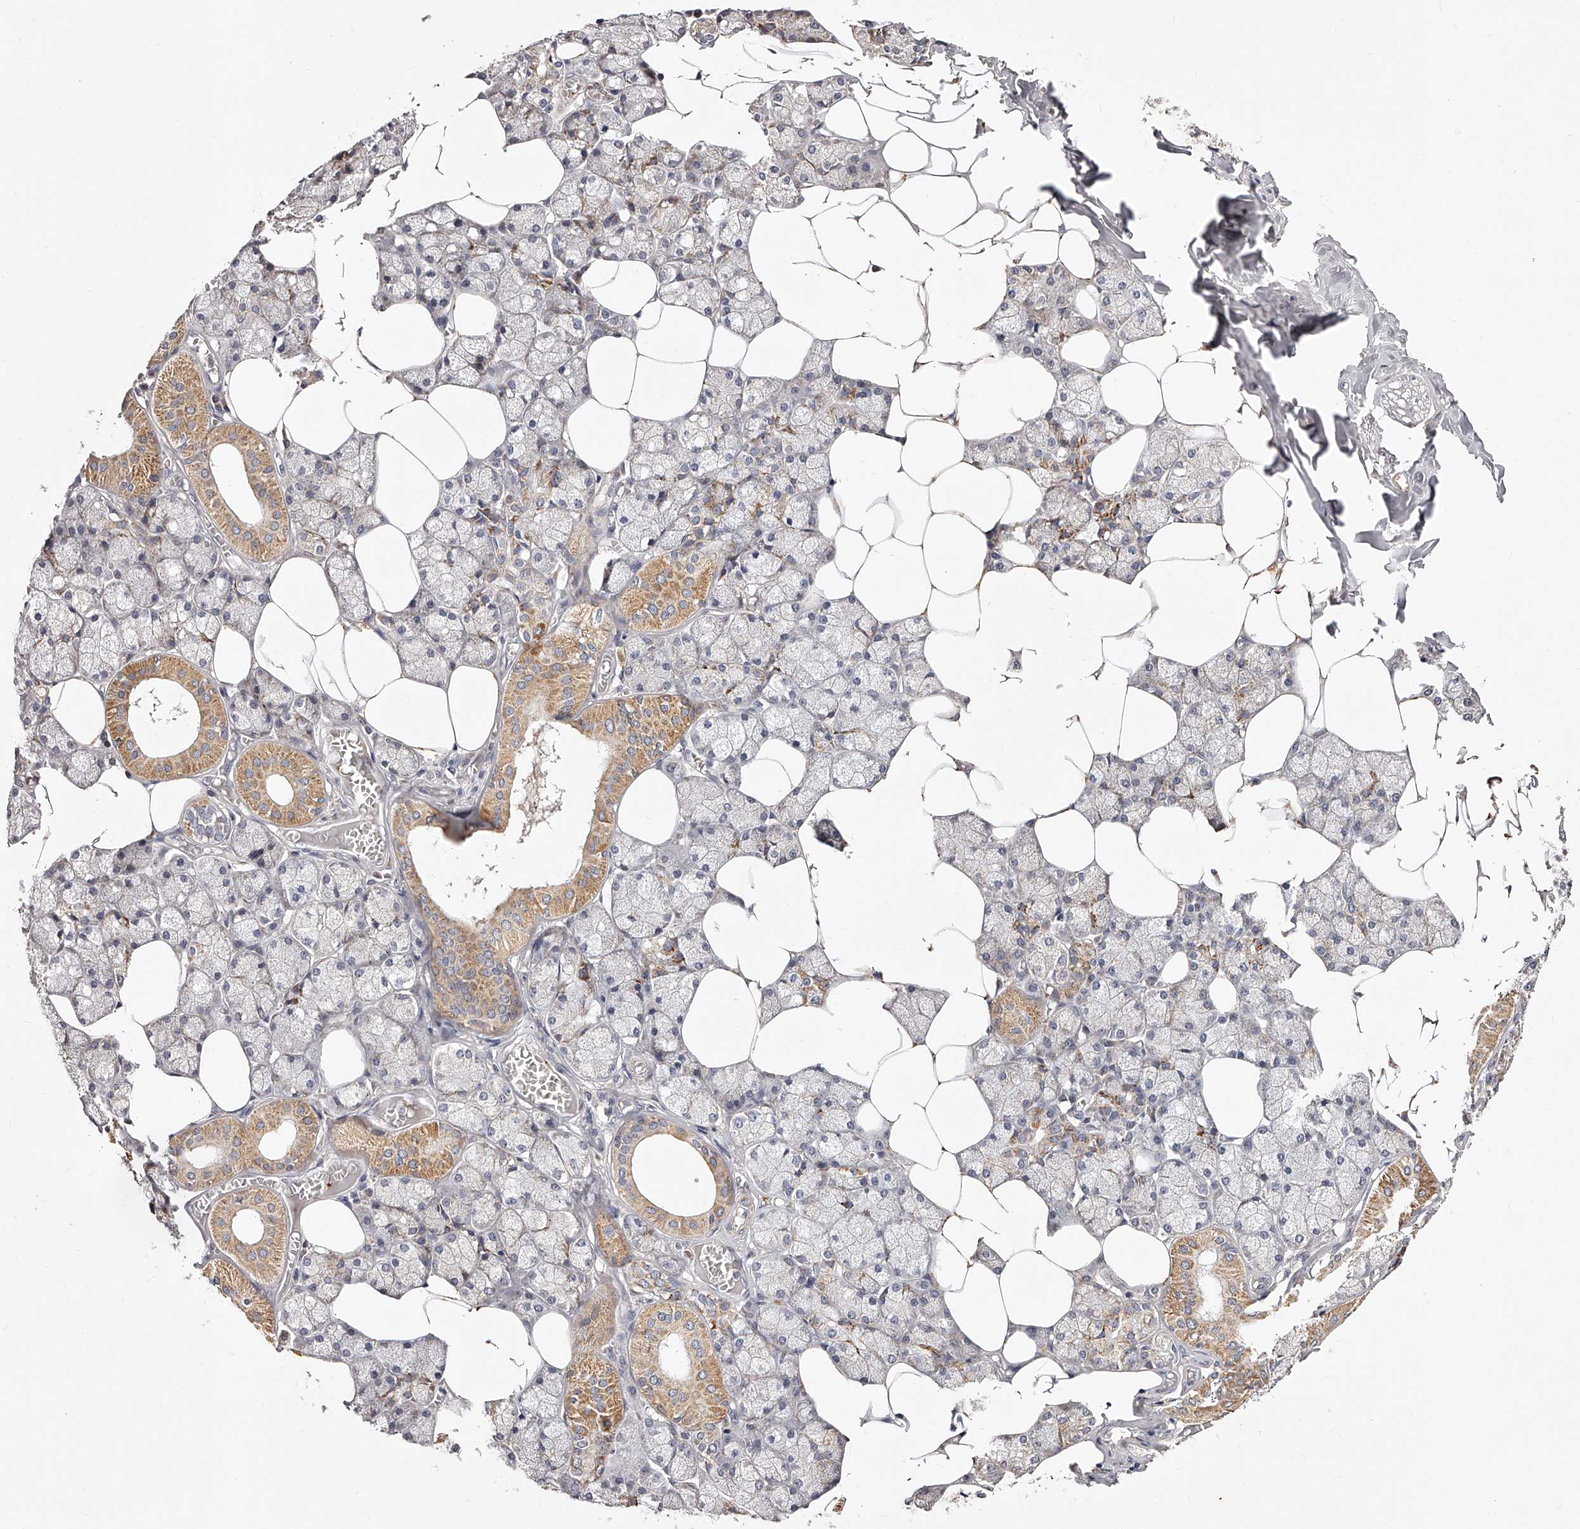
{"staining": {"intensity": "moderate", "quantity": "25%-75%", "location": "cytoplasmic/membranous"}, "tissue": "salivary gland", "cell_type": "Glandular cells", "image_type": "normal", "snomed": [{"axis": "morphology", "description": "Normal tissue, NOS"}, {"axis": "topography", "description": "Salivary gland"}], "caption": "Immunohistochemistry of normal salivary gland demonstrates medium levels of moderate cytoplasmic/membranous positivity in approximately 25%-75% of glandular cells. (Brightfield microscopy of DAB IHC at high magnification).", "gene": "ZNF502", "patient": {"sex": "male", "age": 62}}